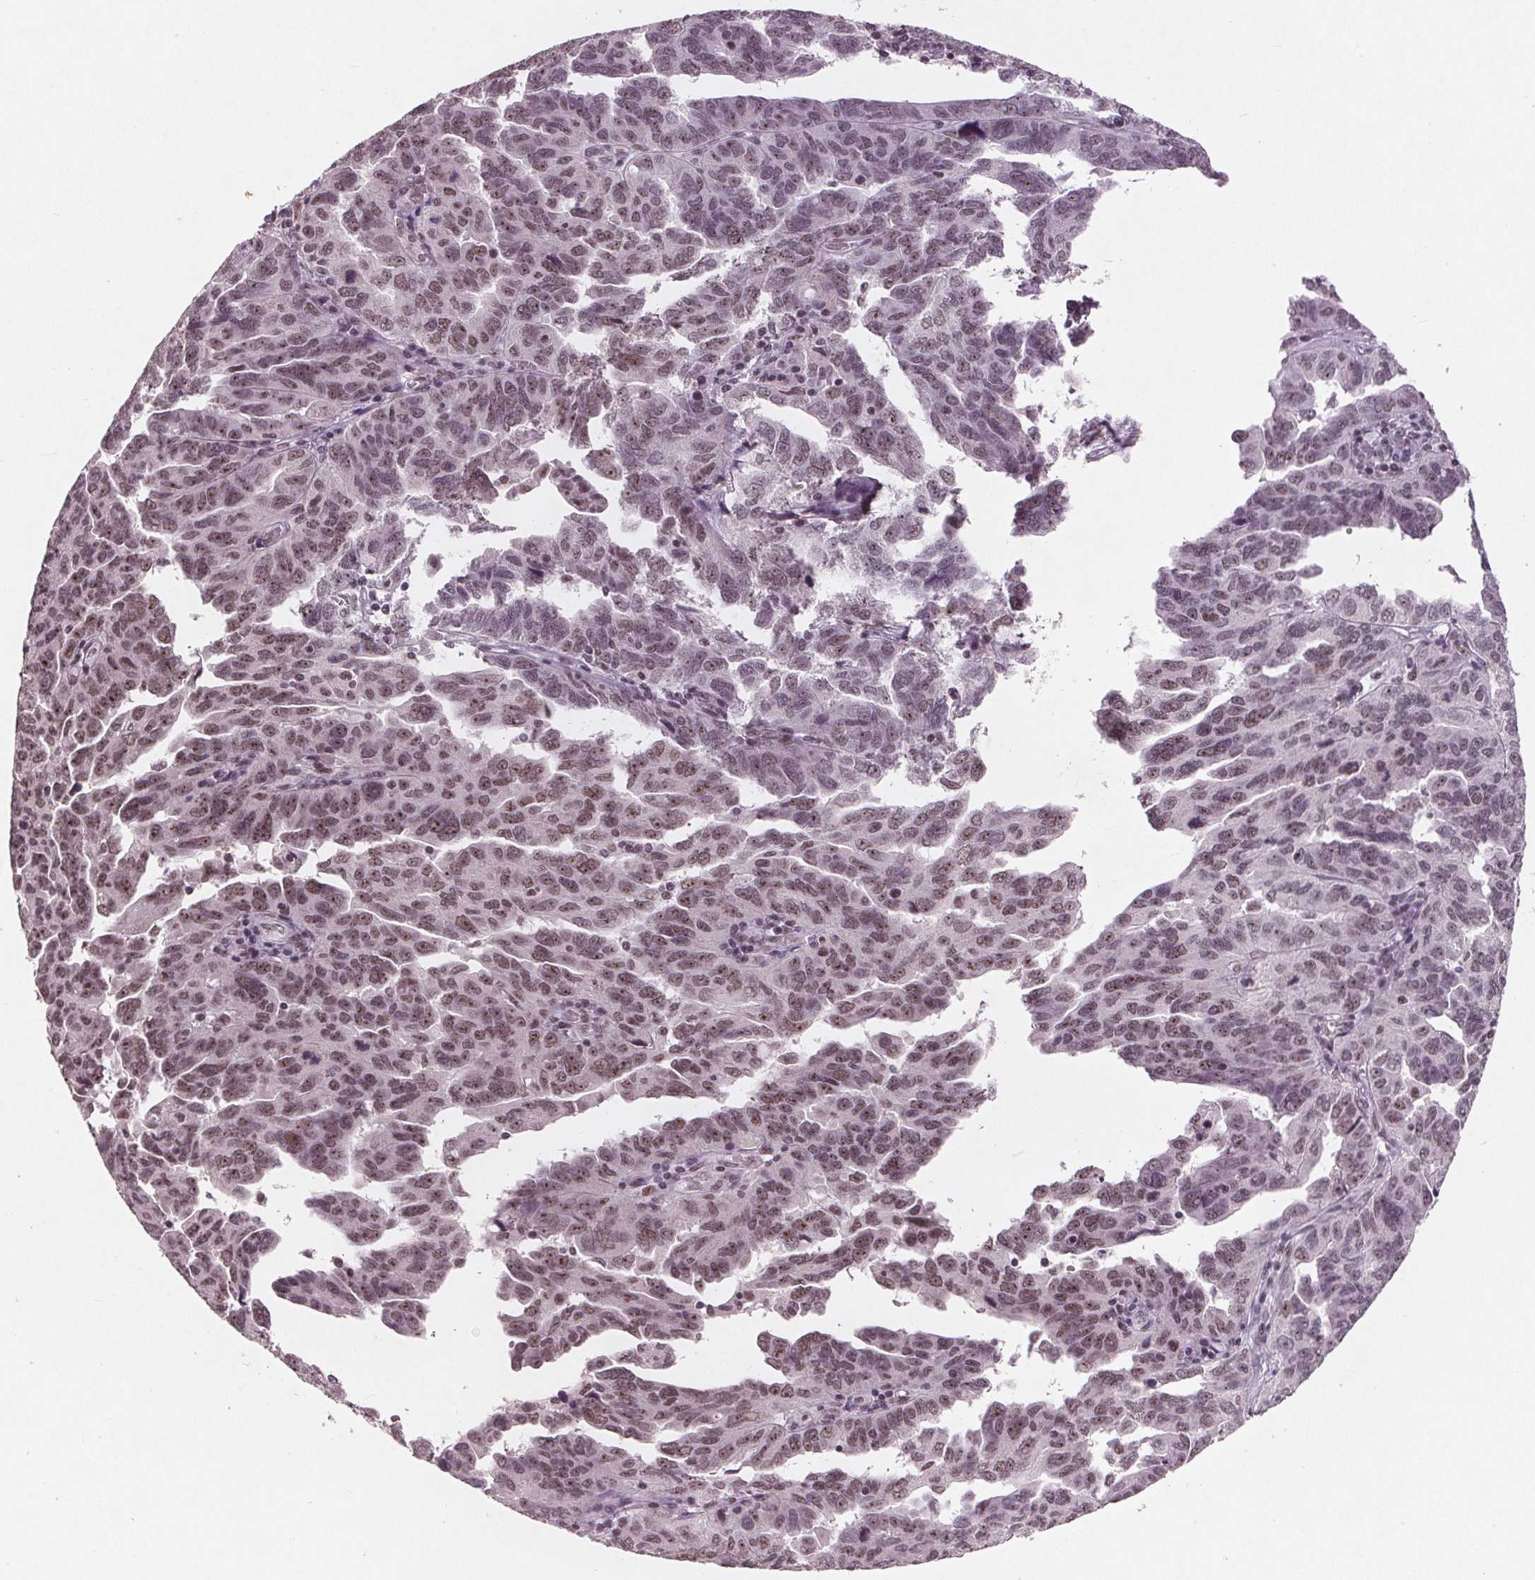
{"staining": {"intensity": "weak", "quantity": ">75%", "location": "nuclear"}, "tissue": "ovarian cancer", "cell_type": "Tumor cells", "image_type": "cancer", "snomed": [{"axis": "morphology", "description": "Cystadenocarcinoma, serous, NOS"}, {"axis": "topography", "description": "Ovary"}], "caption": "An IHC photomicrograph of neoplastic tissue is shown. Protein staining in brown labels weak nuclear positivity in serous cystadenocarcinoma (ovarian) within tumor cells. (DAB (3,3'-diaminobenzidine) IHC with brightfield microscopy, high magnification).", "gene": "RPS6KA2", "patient": {"sex": "female", "age": 64}}